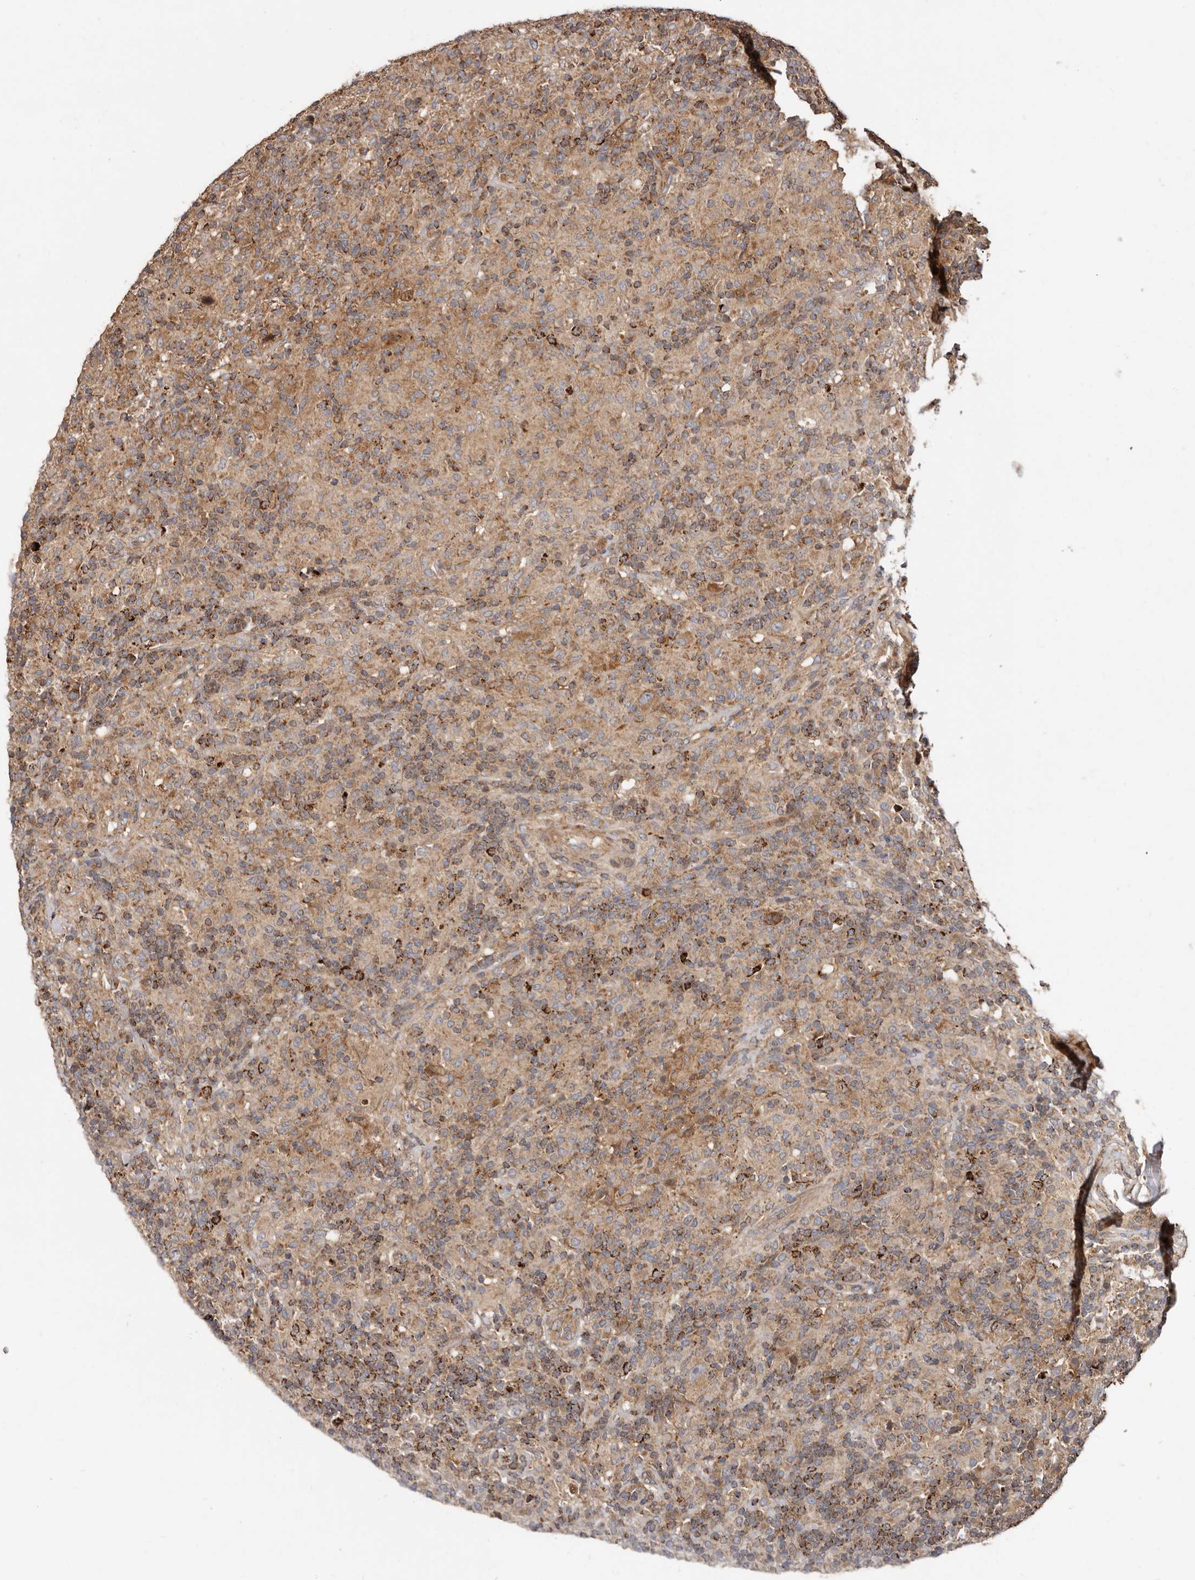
{"staining": {"intensity": "weak", "quantity": "25%-75%", "location": "cytoplasmic/membranous"}, "tissue": "lymphoma", "cell_type": "Tumor cells", "image_type": "cancer", "snomed": [{"axis": "morphology", "description": "Hodgkin's disease, NOS"}, {"axis": "topography", "description": "Lymph node"}], "caption": "Immunohistochemistry image of lymphoma stained for a protein (brown), which displays low levels of weak cytoplasmic/membranous expression in approximately 25%-75% of tumor cells.", "gene": "GOT1L1", "patient": {"sex": "male", "age": 70}}